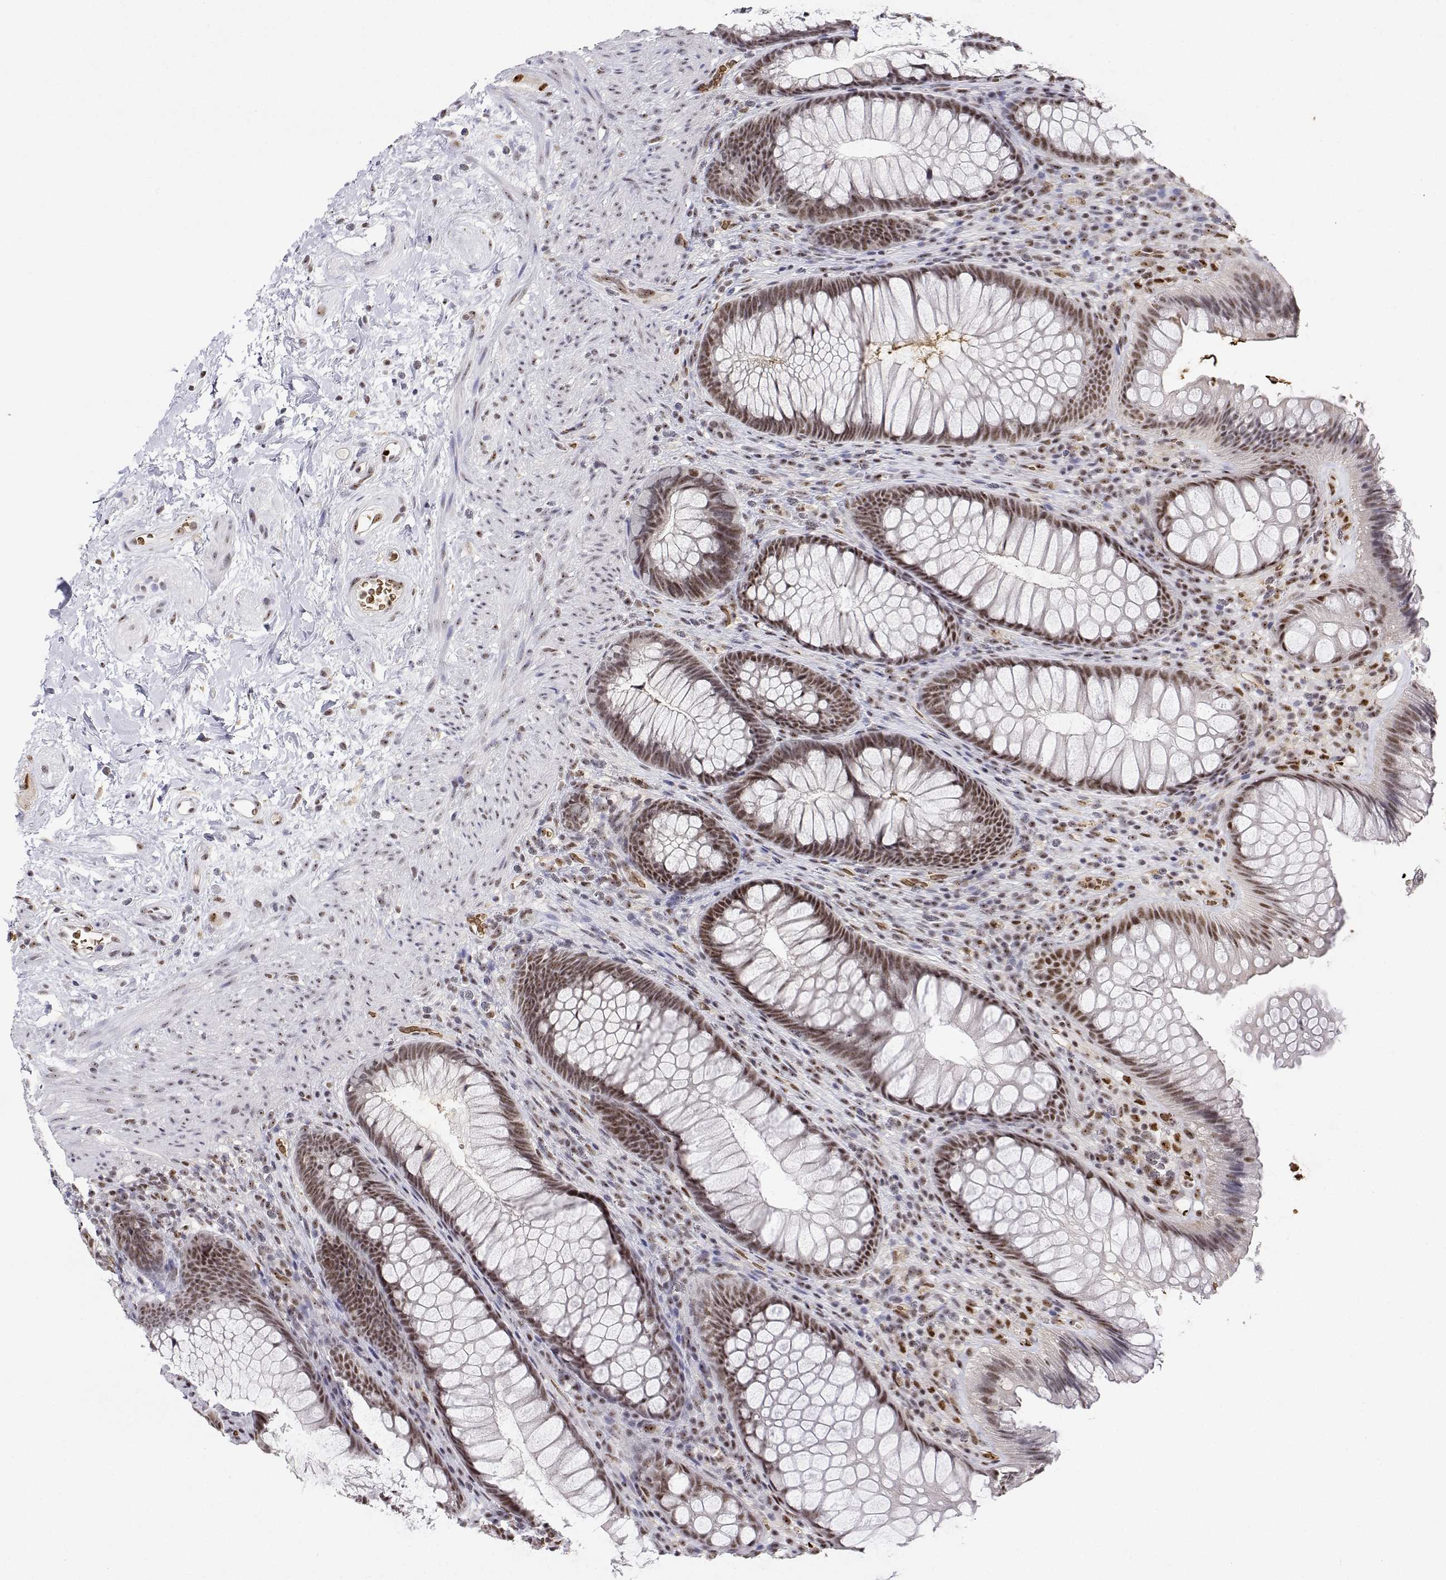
{"staining": {"intensity": "moderate", "quantity": ">75%", "location": "nuclear"}, "tissue": "rectum", "cell_type": "Glandular cells", "image_type": "normal", "snomed": [{"axis": "morphology", "description": "Normal tissue, NOS"}, {"axis": "topography", "description": "Smooth muscle"}, {"axis": "topography", "description": "Rectum"}], "caption": "Protein positivity by immunohistochemistry (IHC) displays moderate nuclear staining in approximately >75% of glandular cells in normal rectum. Nuclei are stained in blue.", "gene": "ADAR", "patient": {"sex": "male", "age": 53}}